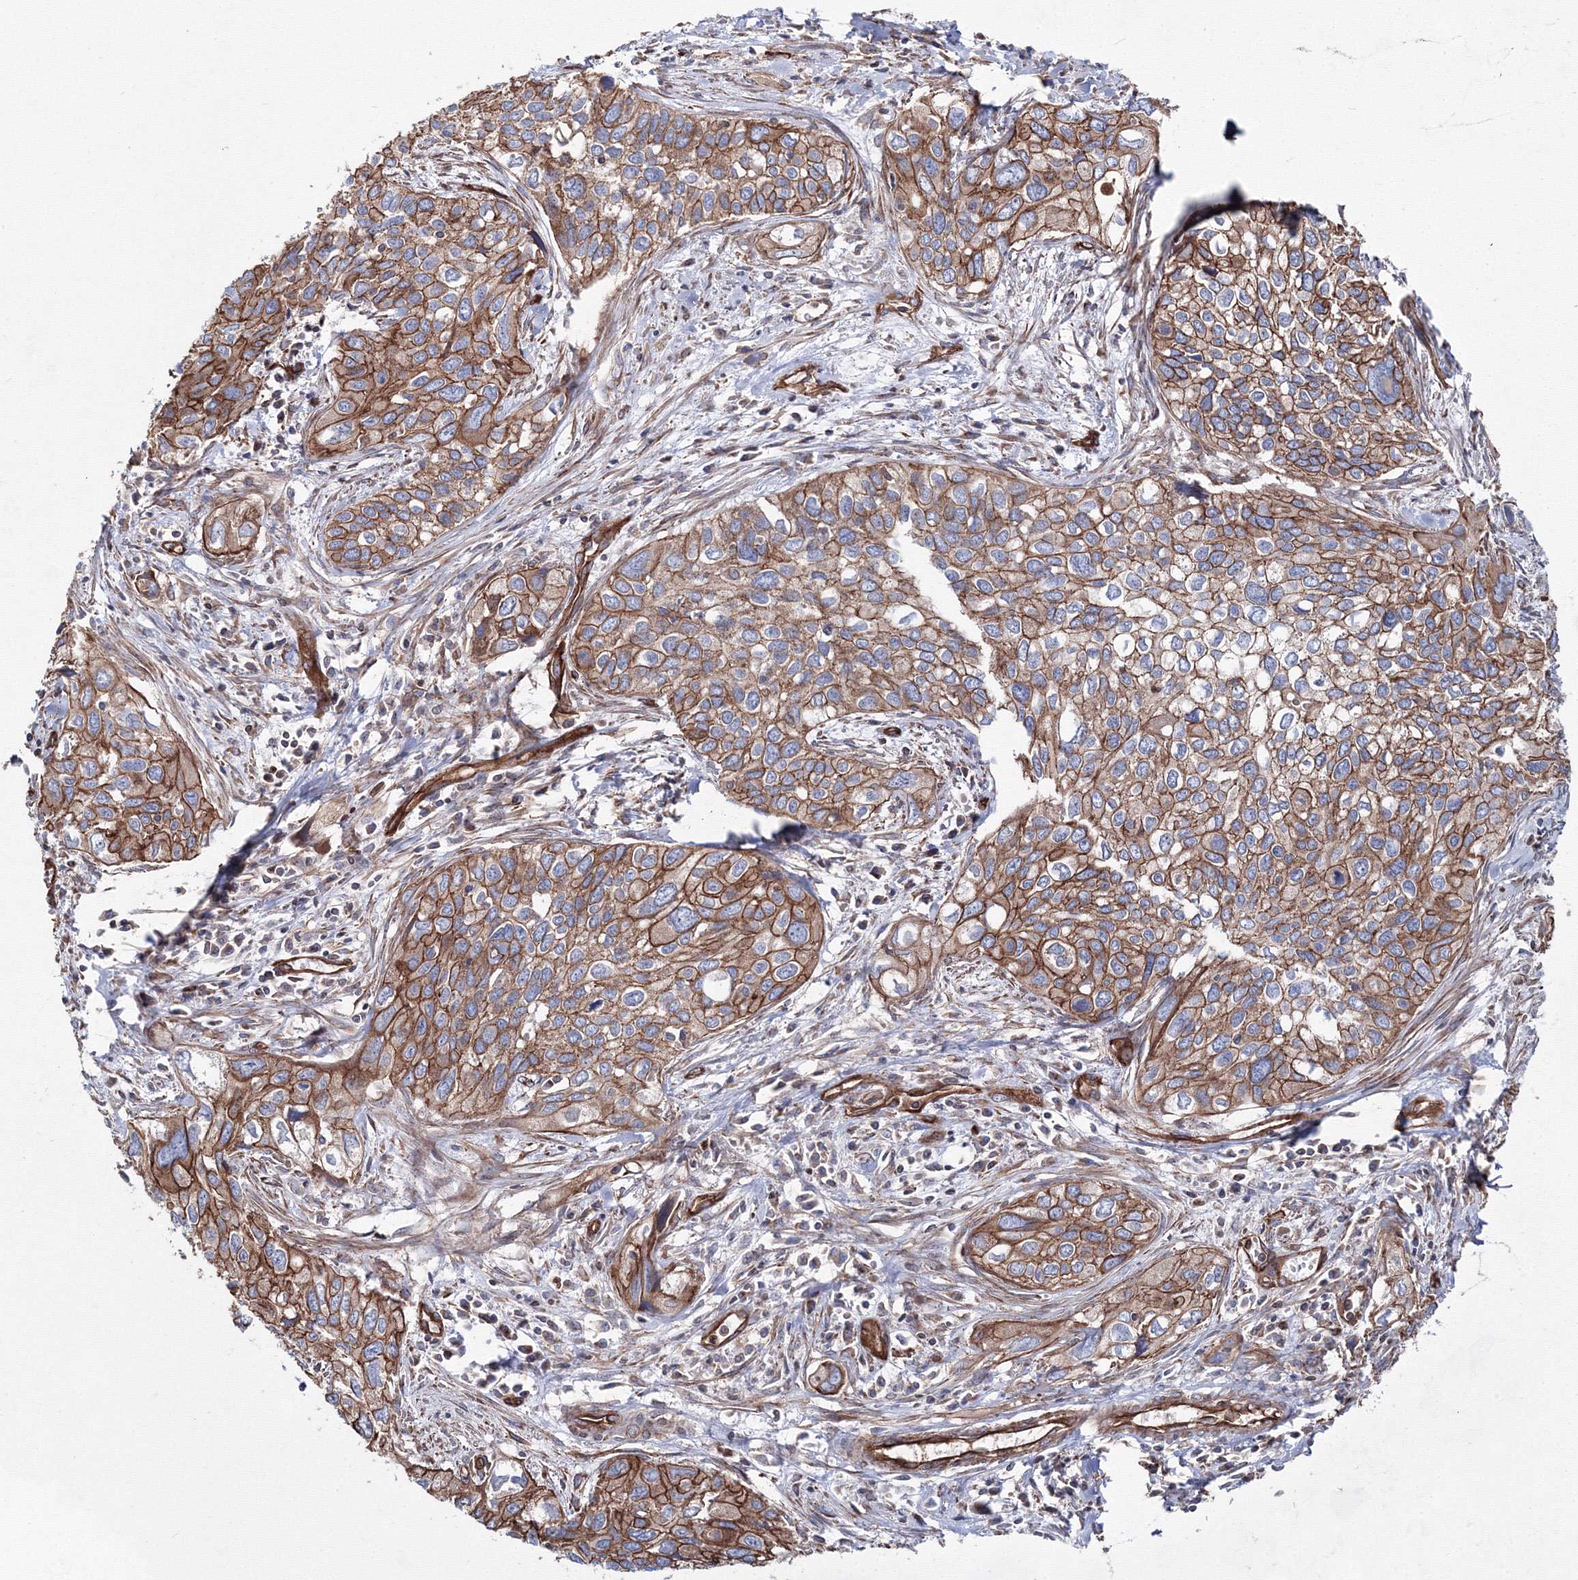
{"staining": {"intensity": "moderate", "quantity": ">75%", "location": "cytoplasmic/membranous"}, "tissue": "cervical cancer", "cell_type": "Tumor cells", "image_type": "cancer", "snomed": [{"axis": "morphology", "description": "Squamous cell carcinoma, NOS"}, {"axis": "topography", "description": "Cervix"}], "caption": "Protein expression analysis of human cervical squamous cell carcinoma reveals moderate cytoplasmic/membranous staining in about >75% of tumor cells. (IHC, brightfield microscopy, high magnification).", "gene": "ANKRD37", "patient": {"sex": "female", "age": 55}}